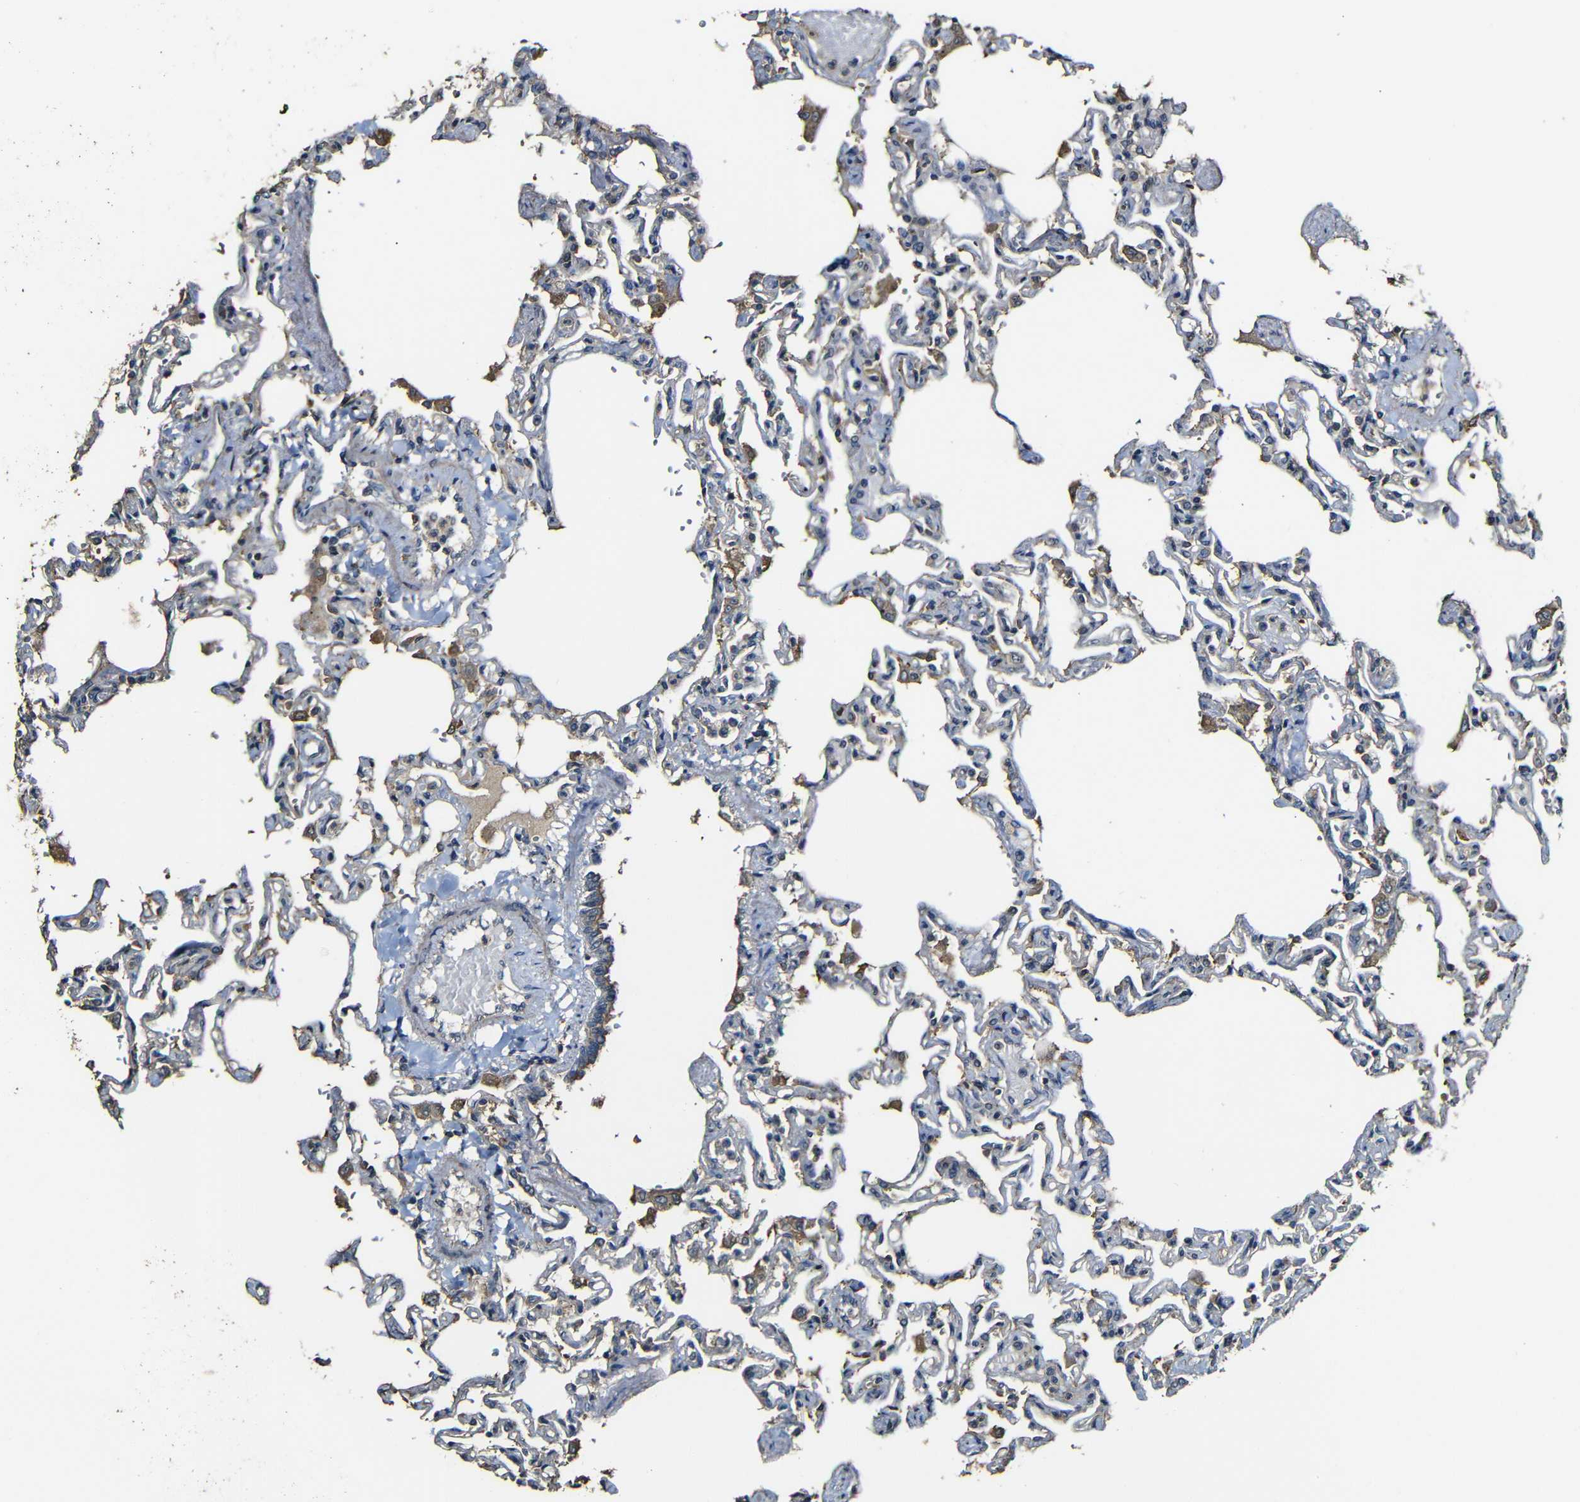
{"staining": {"intensity": "moderate", "quantity": "25%-75%", "location": "cytoplasmic/membranous"}, "tissue": "lung", "cell_type": "Alveolar cells", "image_type": "normal", "snomed": [{"axis": "morphology", "description": "Normal tissue, NOS"}, {"axis": "topography", "description": "Lung"}], "caption": "DAB immunohistochemical staining of benign lung demonstrates moderate cytoplasmic/membranous protein positivity in about 25%-75% of alveolar cells.", "gene": "CASP8", "patient": {"sex": "male", "age": 21}}